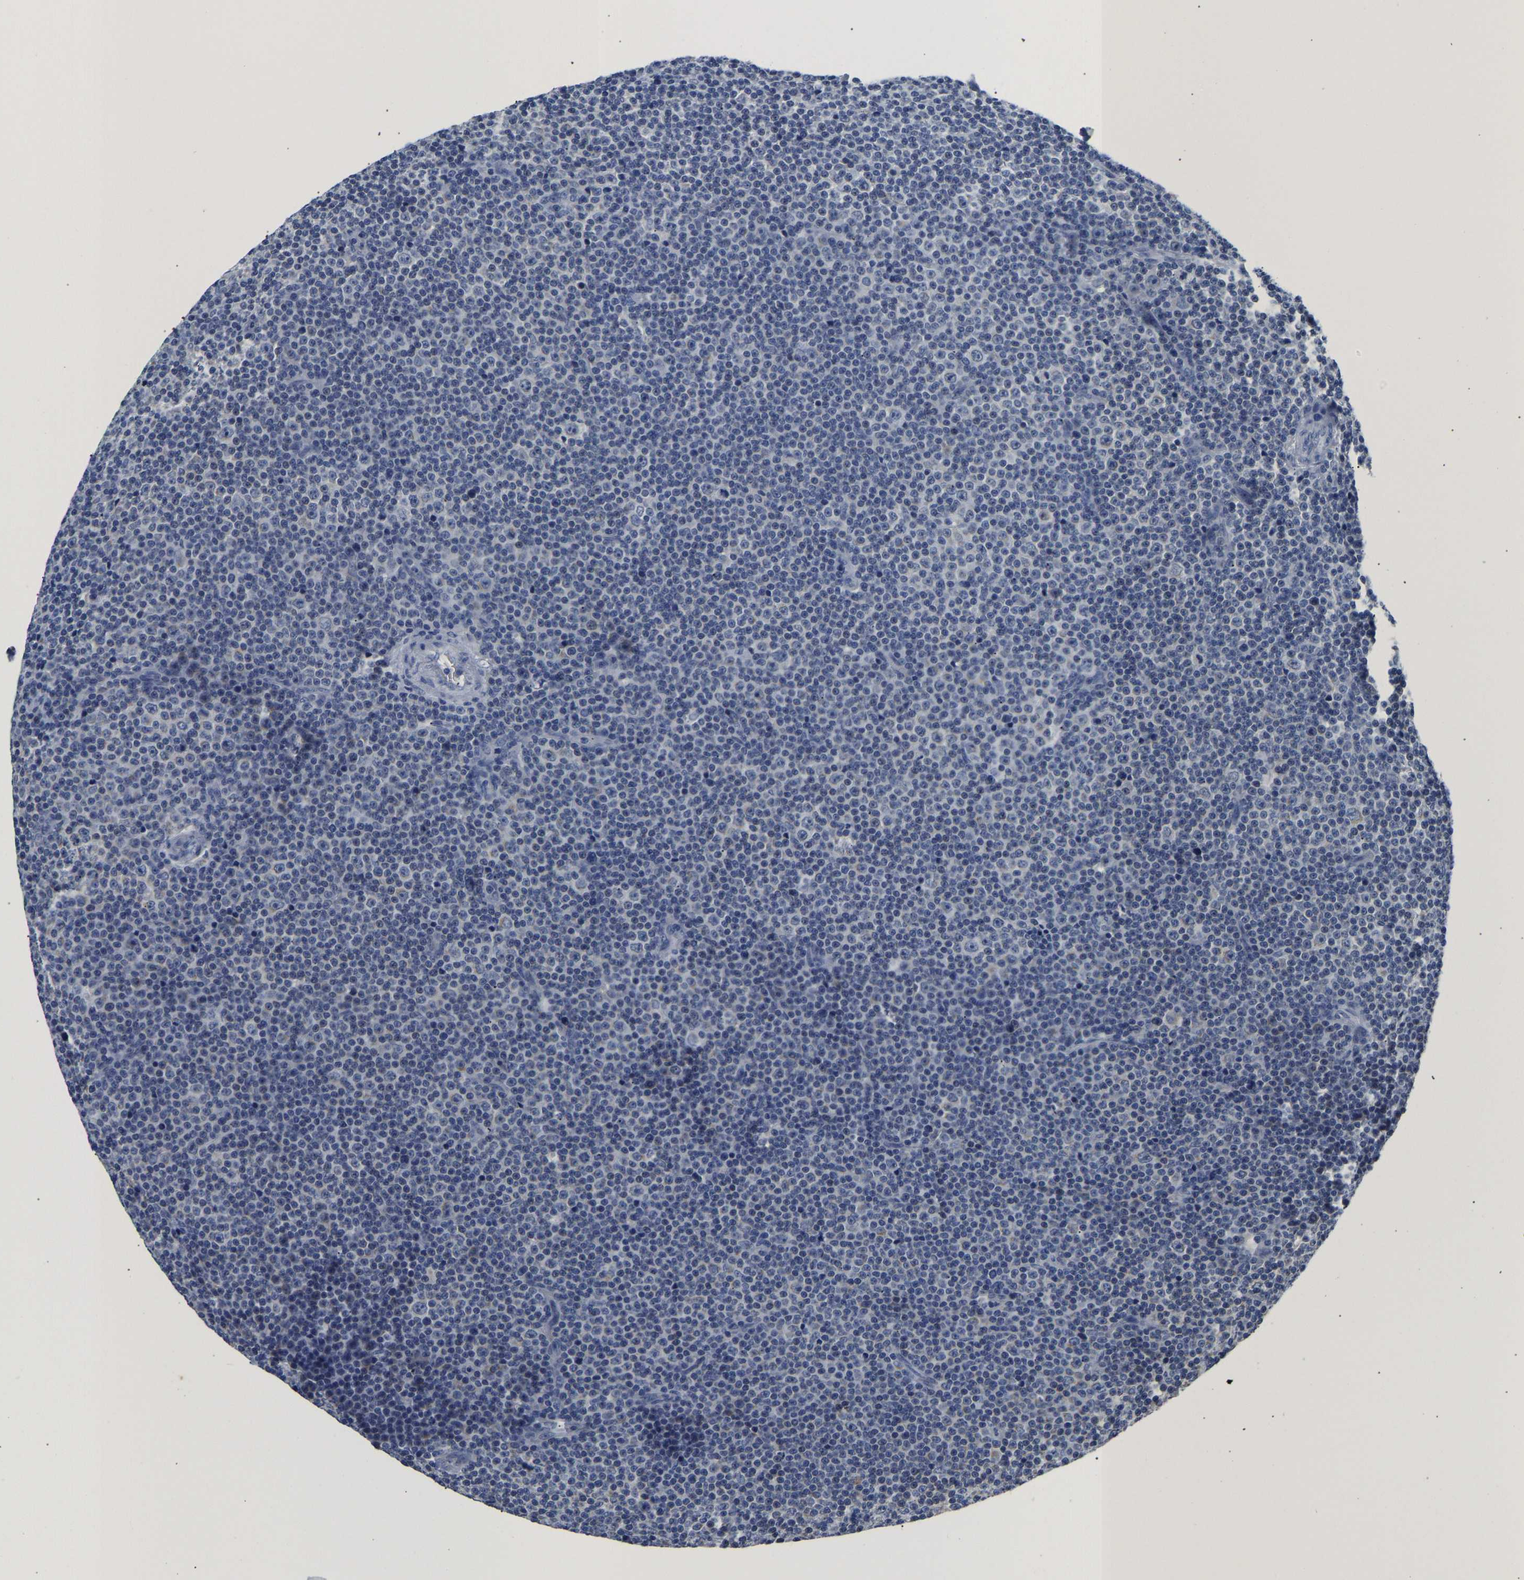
{"staining": {"intensity": "negative", "quantity": "none", "location": "none"}, "tissue": "lymphoma", "cell_type": "Tumor cells", "image_type": "cancer", "snomed": [{"axis": "morphology", "description": "Malignant lymphoma, non-Hodgkin's type, Low grade"}, {"axis": "topography", "description": "Lymph node"}], "caption": "This image is of malignant lymphoma, non-Hodgkin's type (low-grade) stained with IHC to label a protein in brown with the nuclei are counter-stained blue. There is no staining in tumor cells. (Brightfield microscopy of DAB immunohistochemistry at high magnification).", "gene": "PCK2", "patient": {"sex": "female", "age": 67}}